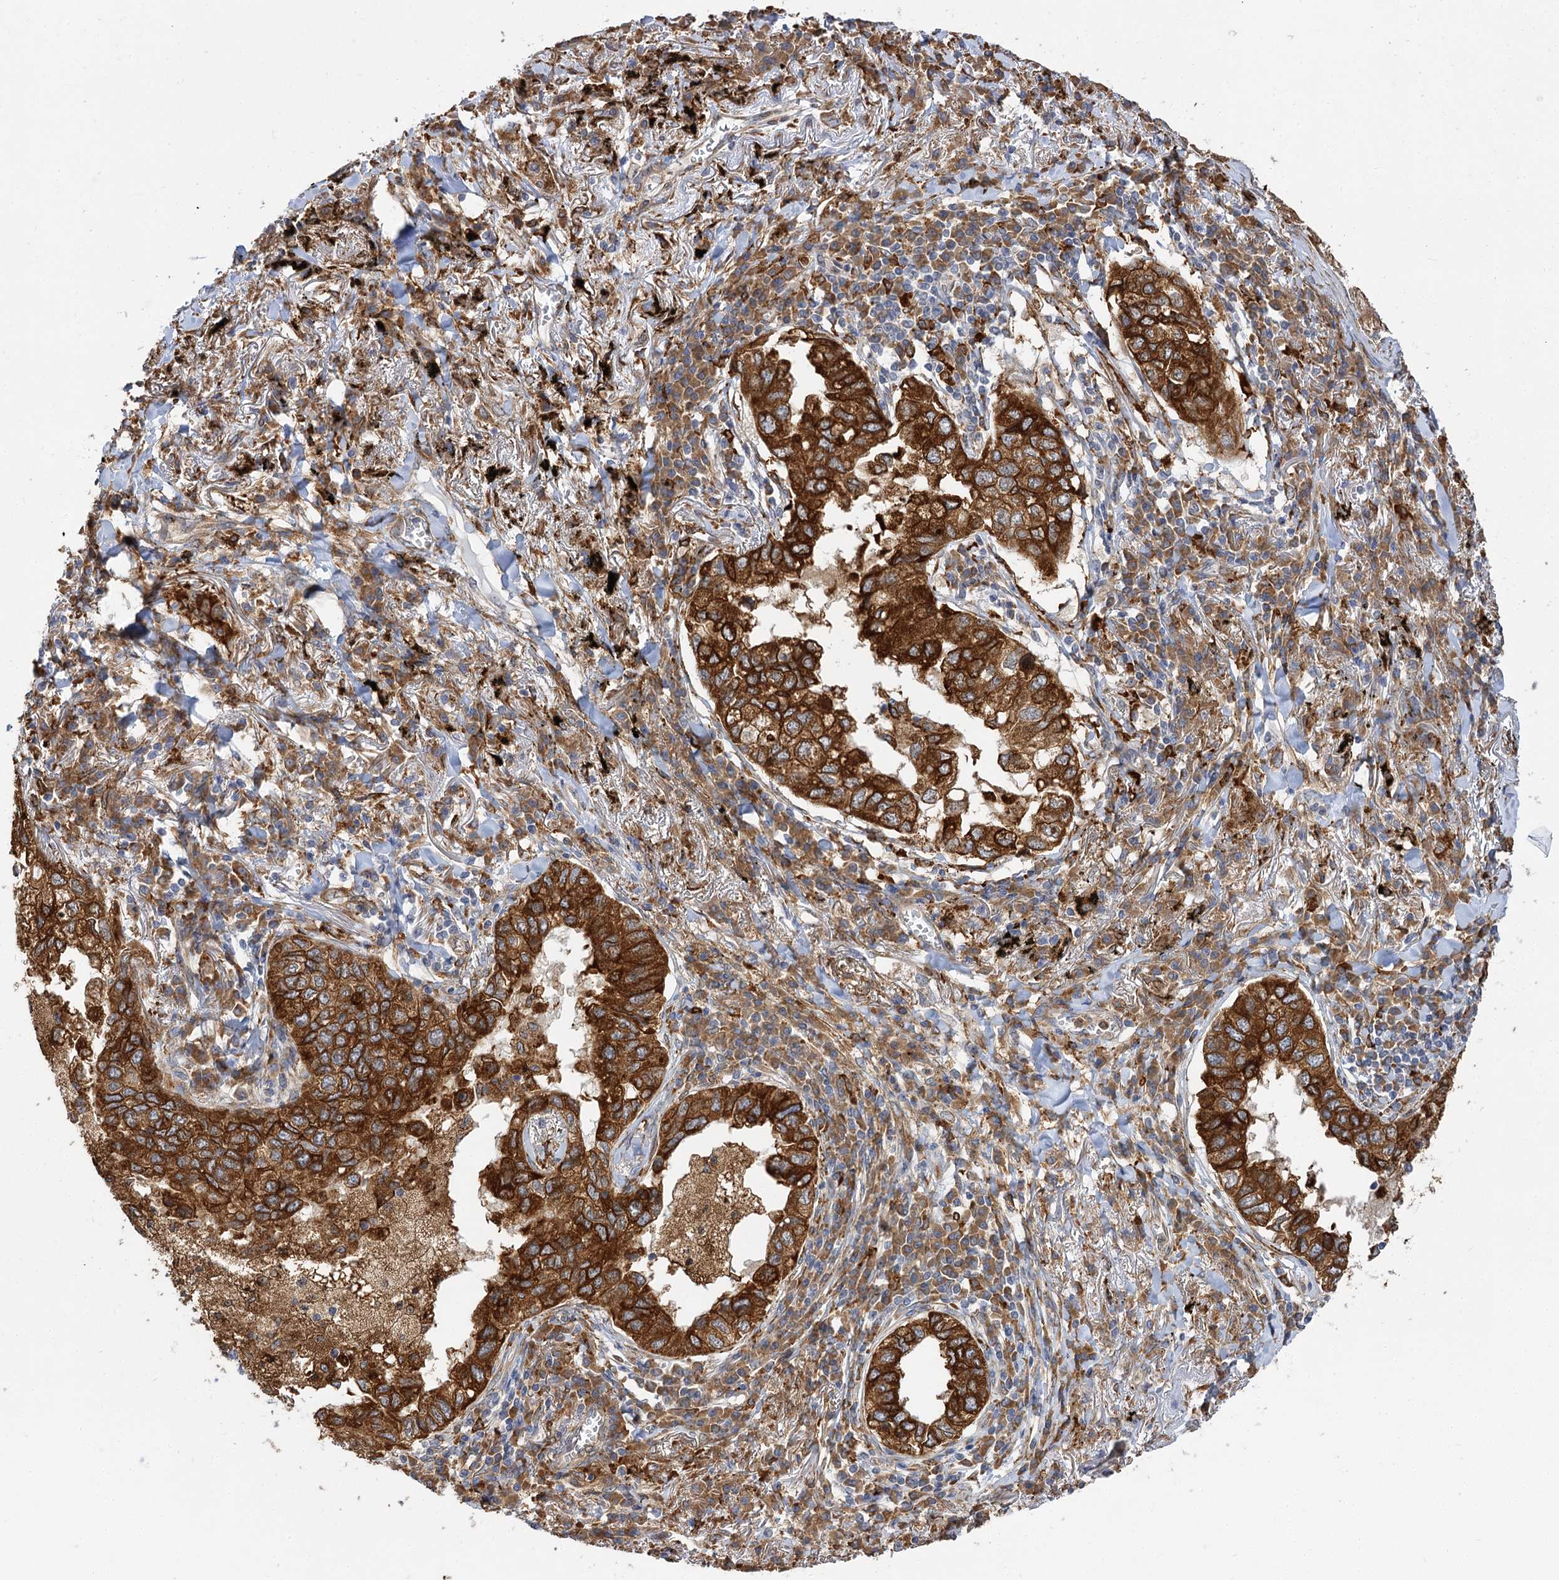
{"staining": {"intensity": "strong", "quantity": ">75%", "location": "cytoplasmic/membranous"}, "tissue": "lung cancer", "cell_type": "Tumor cells", "image_type": "cancer", "snomed": [{"axis": "morphology", "description": "Adenocarcinoma, NOS"}, {"axis": "topography", "description": "Lung"}], "caption": "Brown immunohistochemical staining in lung adenocarcinoma demonstrates strong cytoplasmic/membranous positivity in approximately >75% of tumor cells.", "gene": "PPIP5K2", "patient": {"sex": "male", "age": 65}}